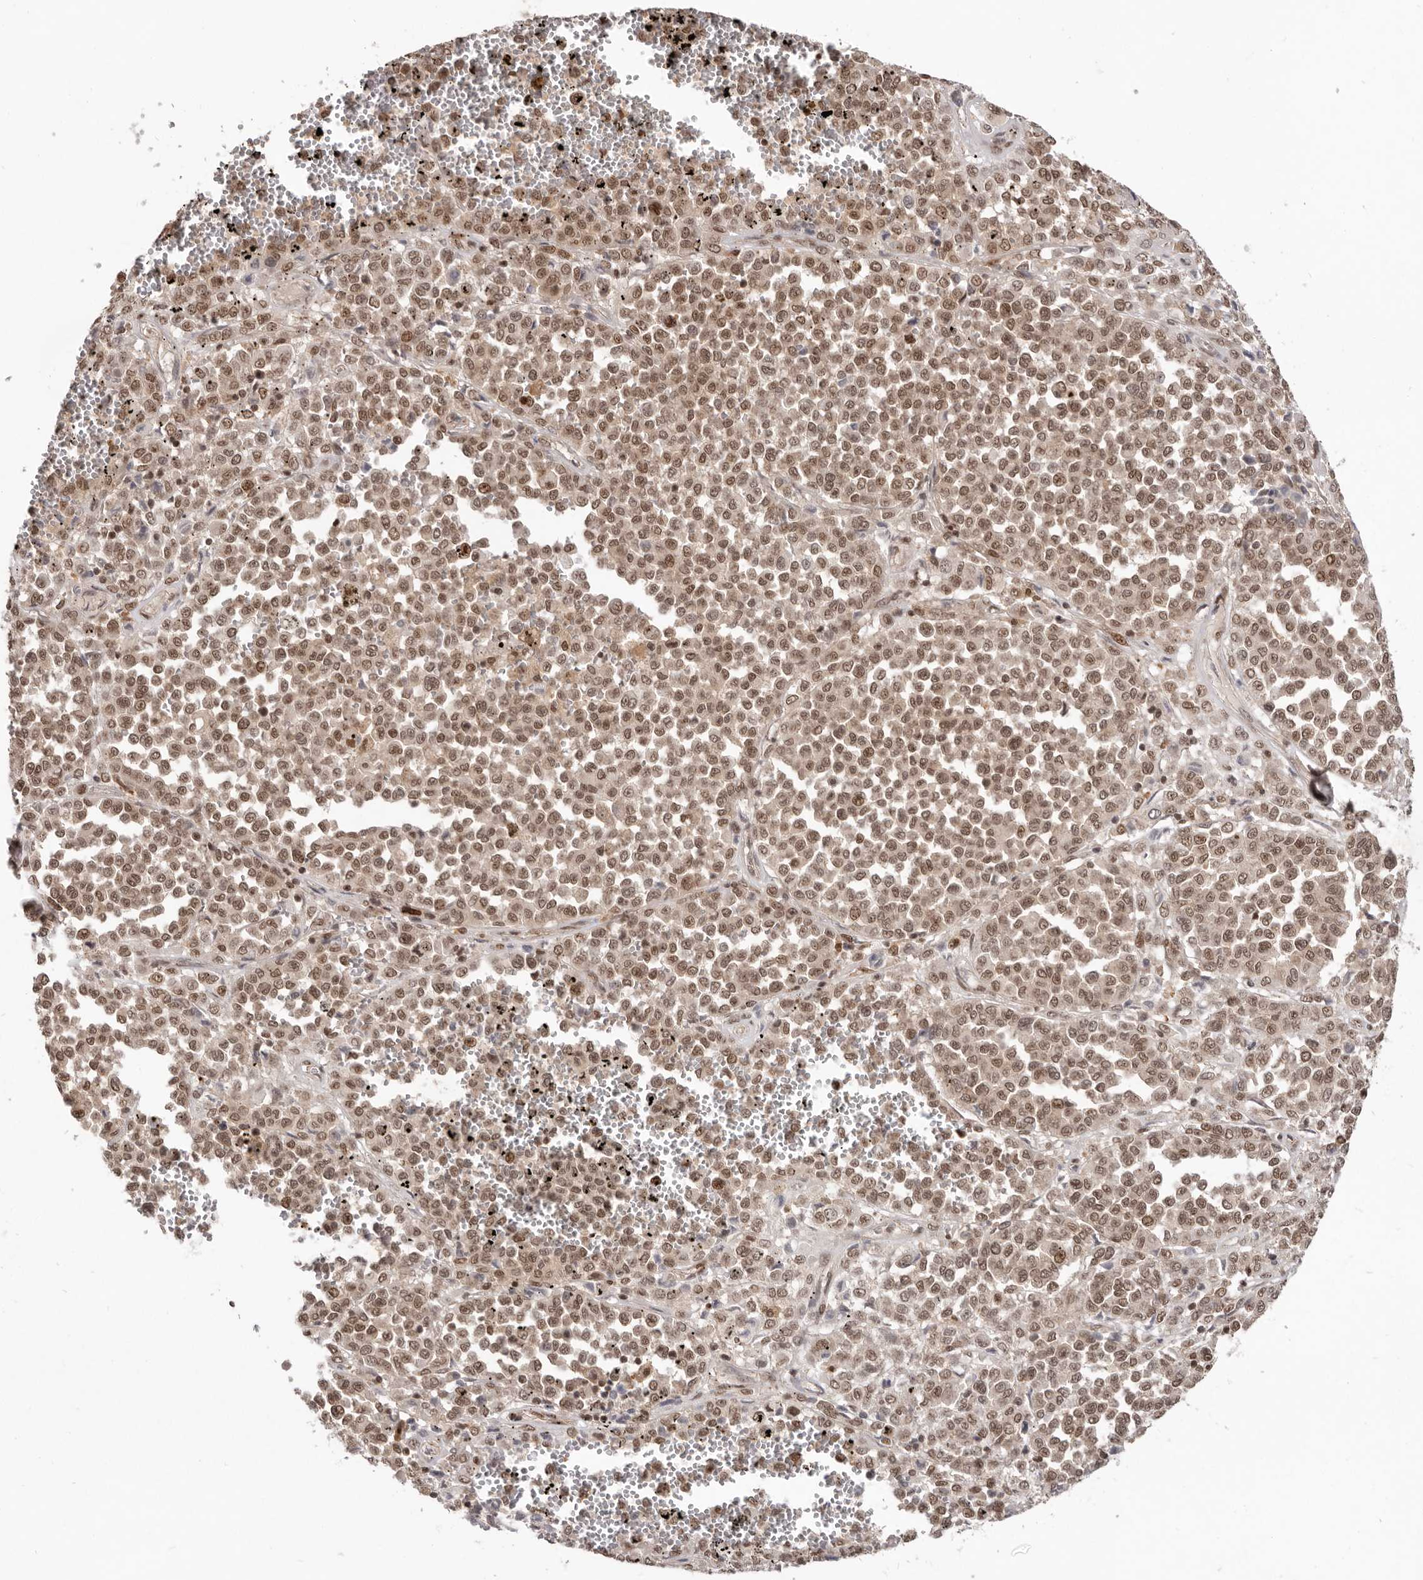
{"staining": {"intensity": "moderate", "quantity": ">75%", "location": "nuclear"}, "tissue": "melanoma", "cell_type": "Tumor cells", "image_type": "cancer", "snomed": [{"axis": "morphology", "description": "Malignant melanoma, Metastatic site"}, {"axis": "topography", "description": "Pancreas"}], "caption": "Immunohistochemical staining of human malignant melanoma (metastatic site) reveals medium levels of moderate nuclear protein expression in approximately >75% of tumor cells.", "gene": "CHTOP", "patient": {"sex": "female", "age": 30}}